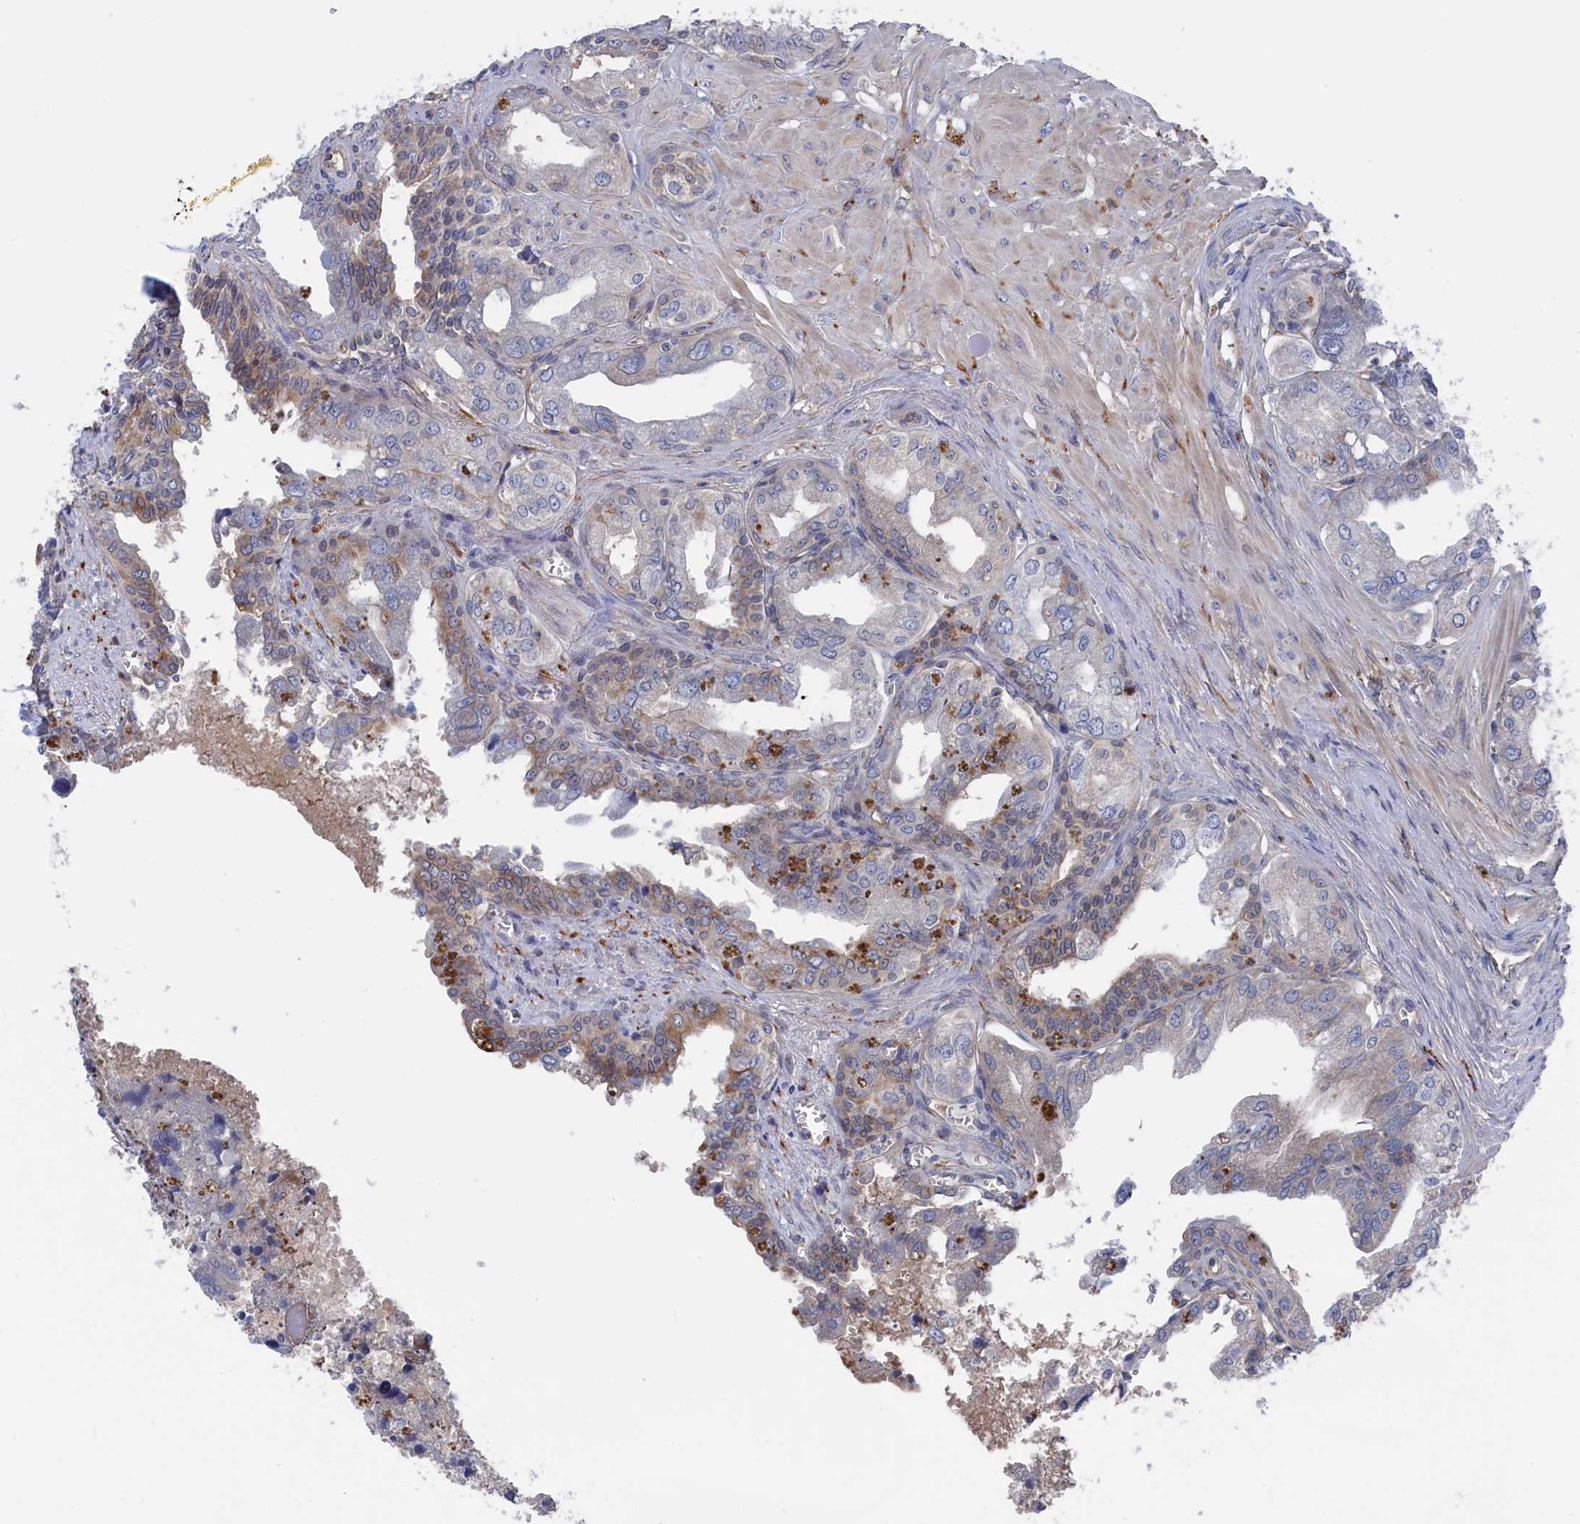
{"staining": {"intensity": "moderate", "quantity": "<25%", "location": "cytoplasmic/membranous"}, "tissue": "seminal vesicle", "cell_type": "Glandular cells", "image_type": "normal", "snomed": [{"axis": "morphology", "description": "Normal tissue, NOS"}, {"axis": "topography", "description": "Seminal veicle"}], "caption": "Immunohistochemical staining of unremarkable human seminal vesicle exhibits low levels of moderate cytoplasmic/membranous positivity in about <25% of glandular cells. Using DAB (3,3'-diaminobenzidine) (brown) and hematoxylin (blue) stains, captured at high magnification using brightfield microscopy.", "gene": "NUTF2", "patient": {"sex": "male", "age": 67}}